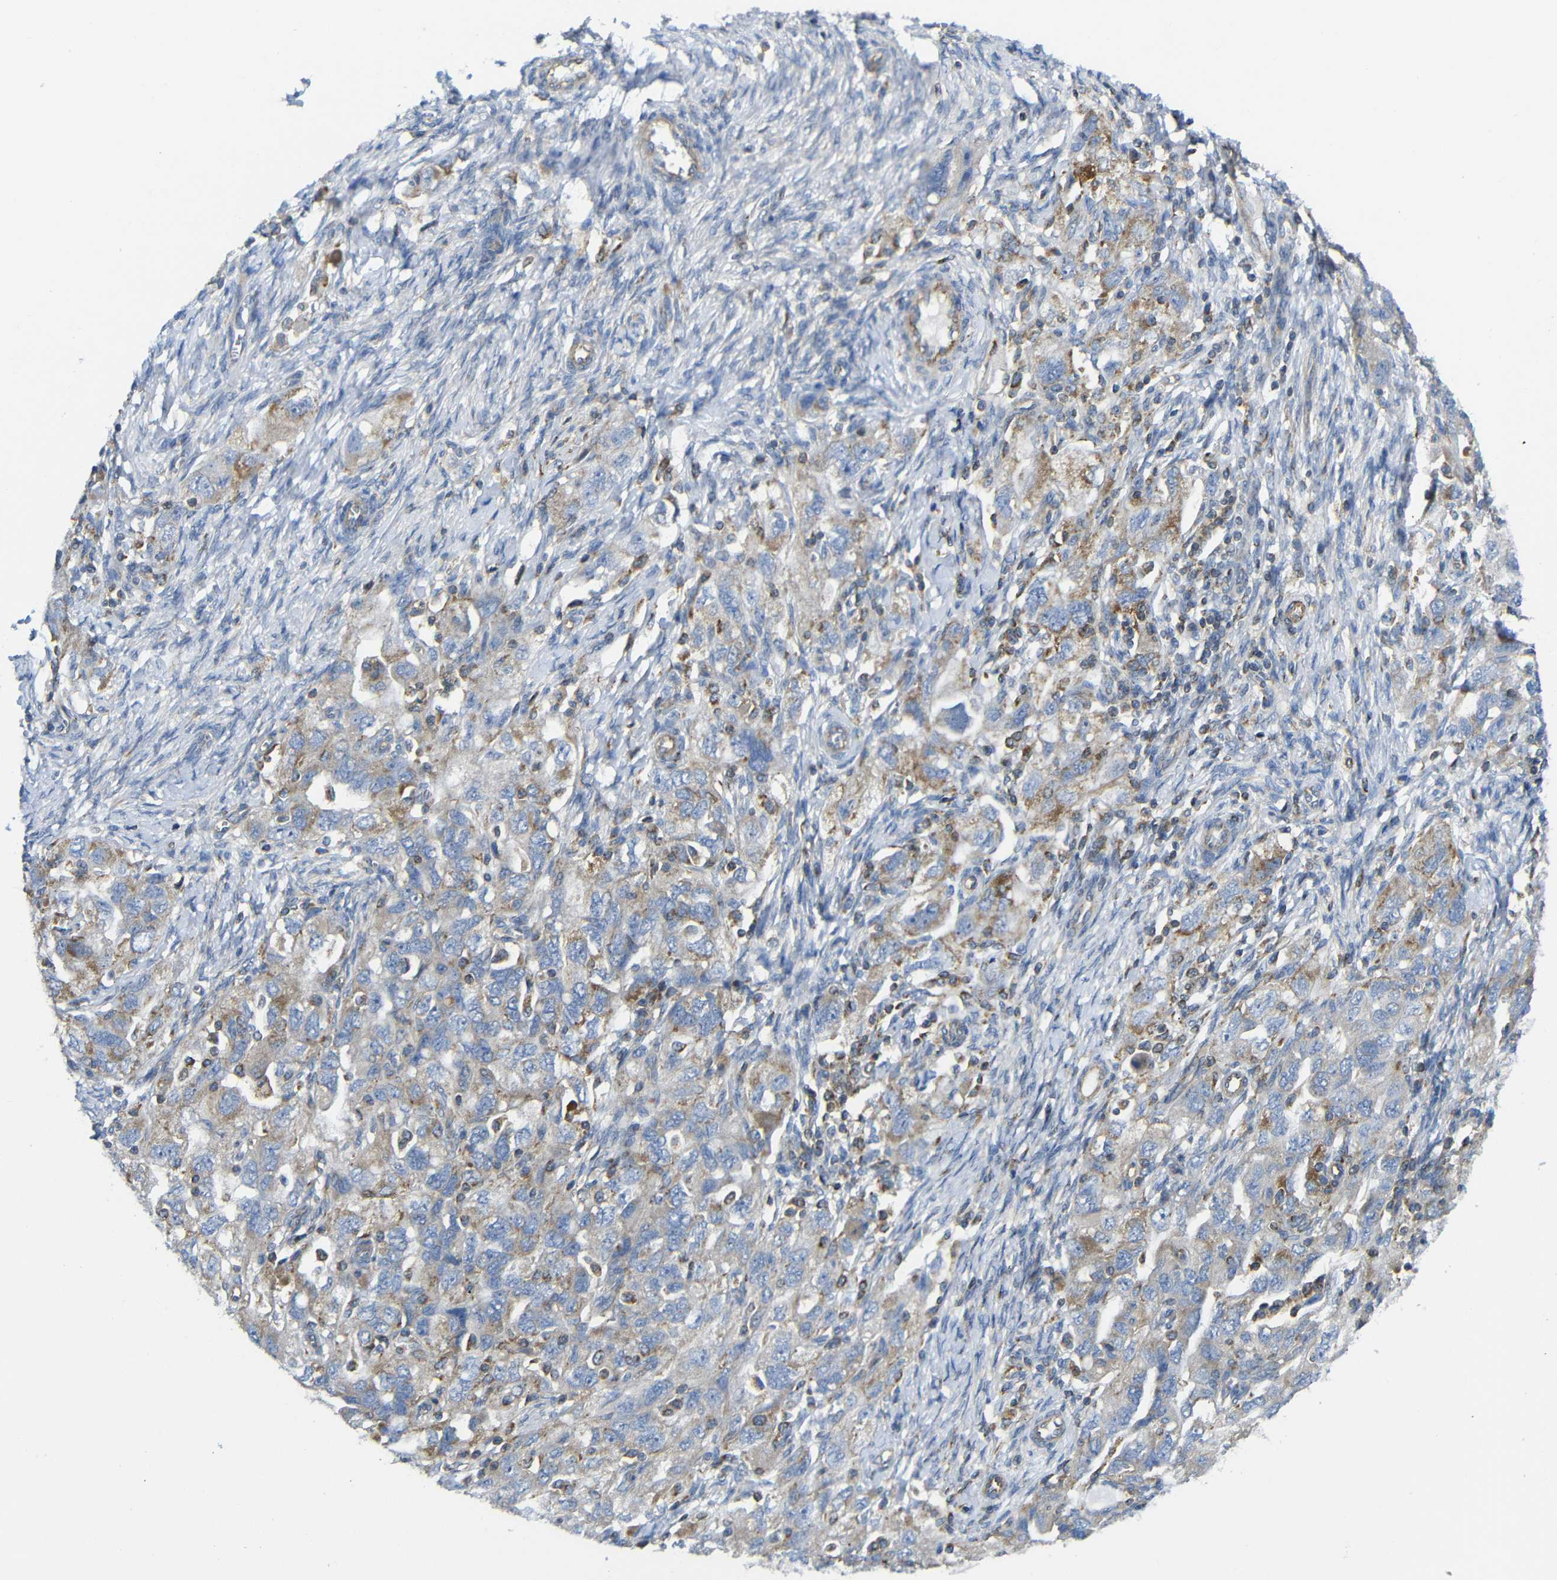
{"staining": {"intensity": "moderate", "quantity": ">75%", "location": "cytoplasmic/membranous"}, "tissue": "ovarian cancer", "cell_type": "Tumor cells", "image_type": "cancer", "snomed": [{"axis": "morphology", "description": "Carcinoma, NOS"}, {"axis": "morphology", "description": "Cystadenocarcinoma, serous, NOS"}, {"axis": "topography", "description": "Ovary"}], "caption": "A micrograph of serous cystadenocarcinoma (ovarian) stained for a protein demonstrates moderate cytoplasmic/membranous brown staining in tumor cells.", "gene": "PDCD1LG2", "patient": {"sex": "female", "age": 69}}